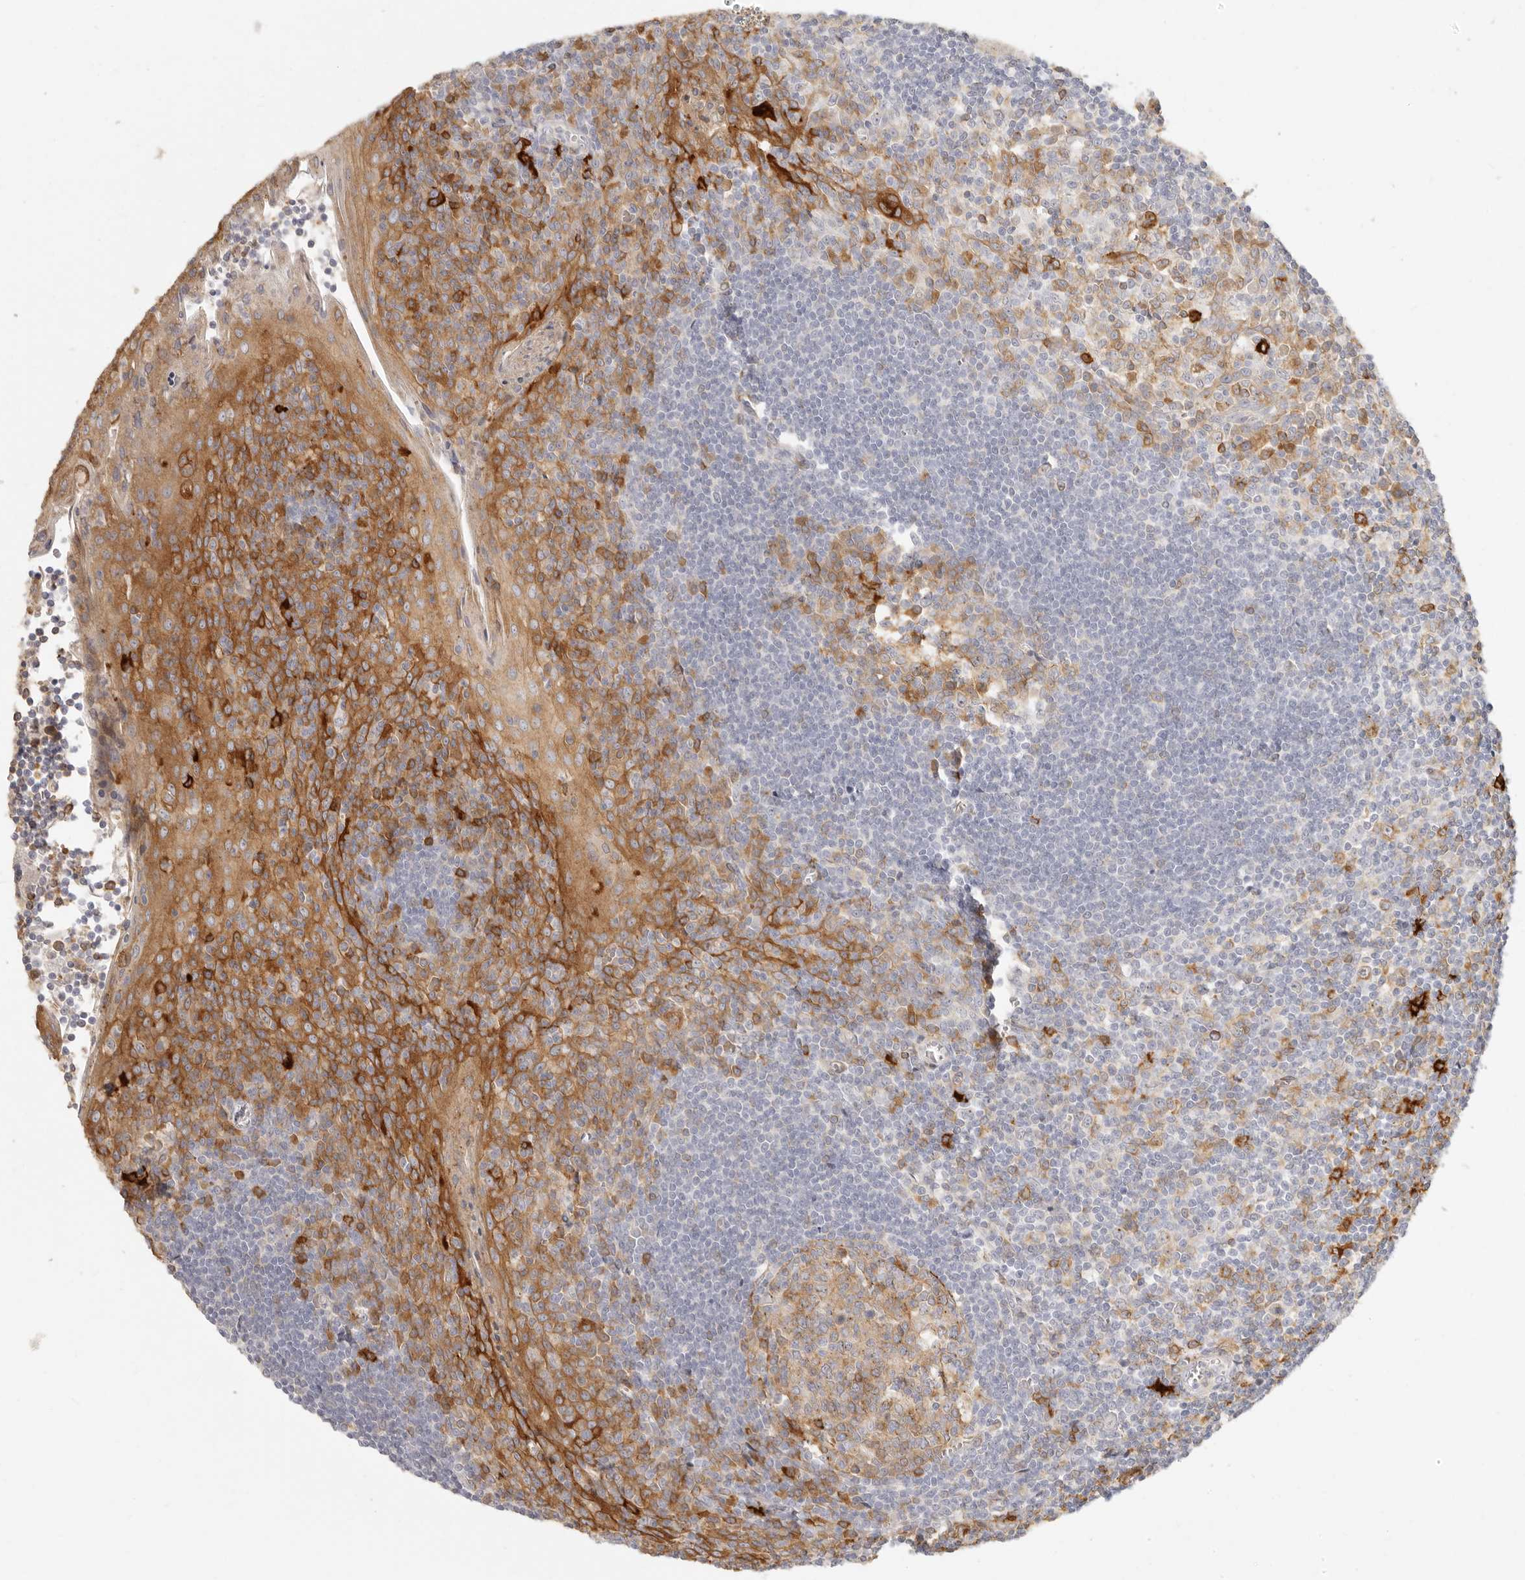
{"staining": {"intensity": "moderate", "quantity": "25%-75%", "location": "cytoplasmic/membranous"}, "tissue": "tonsil", "cell_type": "Germinal center cells", "image_type": "normal", "snomed": [{"axis": "morphology", "description": "Normal tissue, NOS"}, {"axis": "topography", "description": "Tonsil"}], "caption": "This image exhibits normal tonsil stained with immunohistochemistry to label a protein in brown. The cytoplasmic/membranous of germinal center cells show moderate positivity for the protein. Nuclei are counter-stained blue.", "gene": "NIBAN1", "patient": {"sex": "male", "age": 27}}